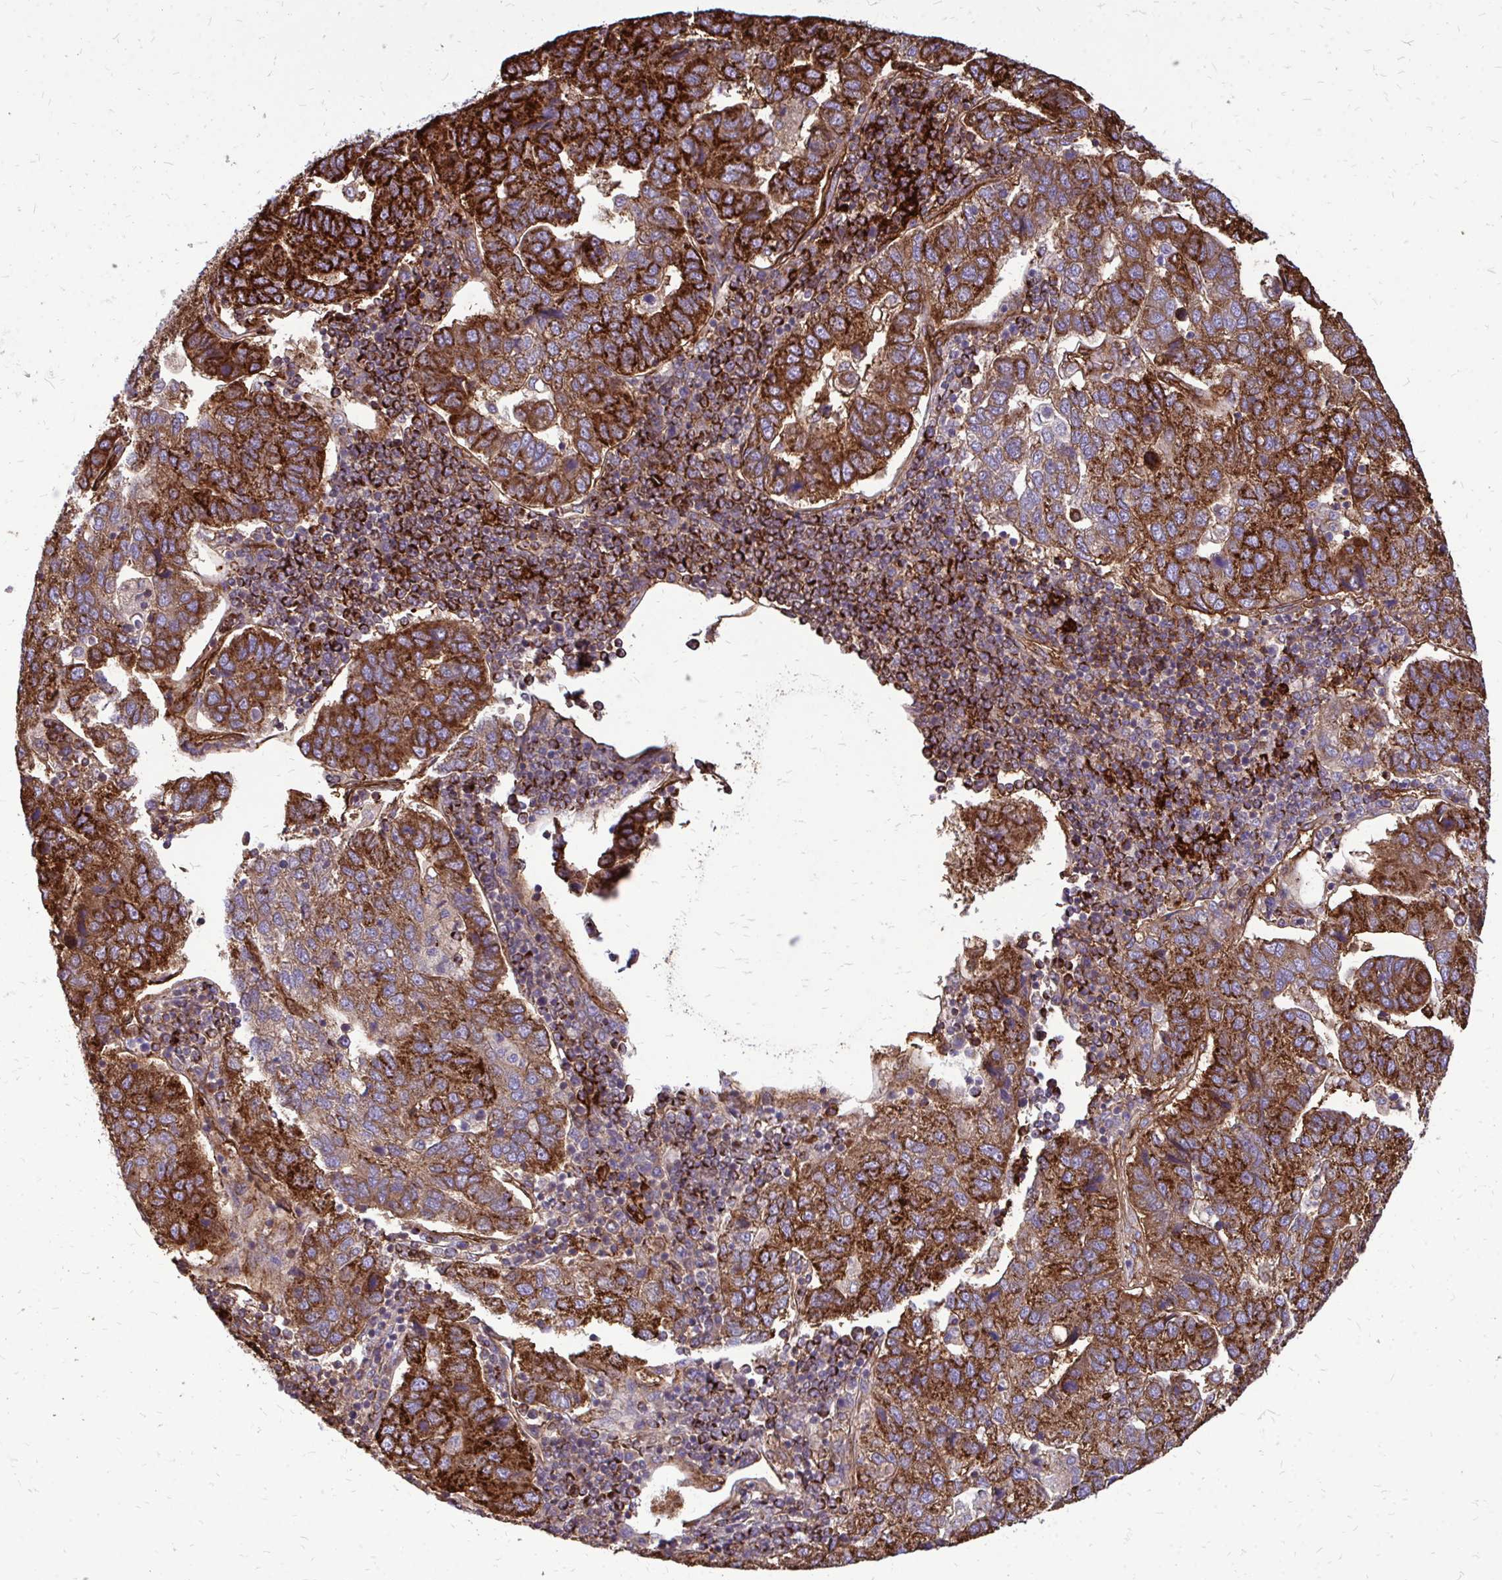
{"staining": {"intensity": "strong", "quantity": ">75%", "location": "cytoplasmic/membranous"}, "tissue": "pancreatic cancer", "cell_type": "Tumor cells", "image_type": "cancer", "snomed": [{"axis": "morphology", "description": "Adenocarcinoma, NOS"}, {"axis": "topography", "description": "Pancreas"}], "caption": "A brown stain labels strong cytoplasmic/membranous expression of a protein in human pancreatic cancer (adenocarcinoma) tumor cells. Using DAB (3,3'-diaminobenzidine) (brown) and hematoxylin (blue) stains, captured at high magnification using brightfield microscopy.", "gene": "MARCKSL1", "patient": {"sex": "female", "age": 61}}